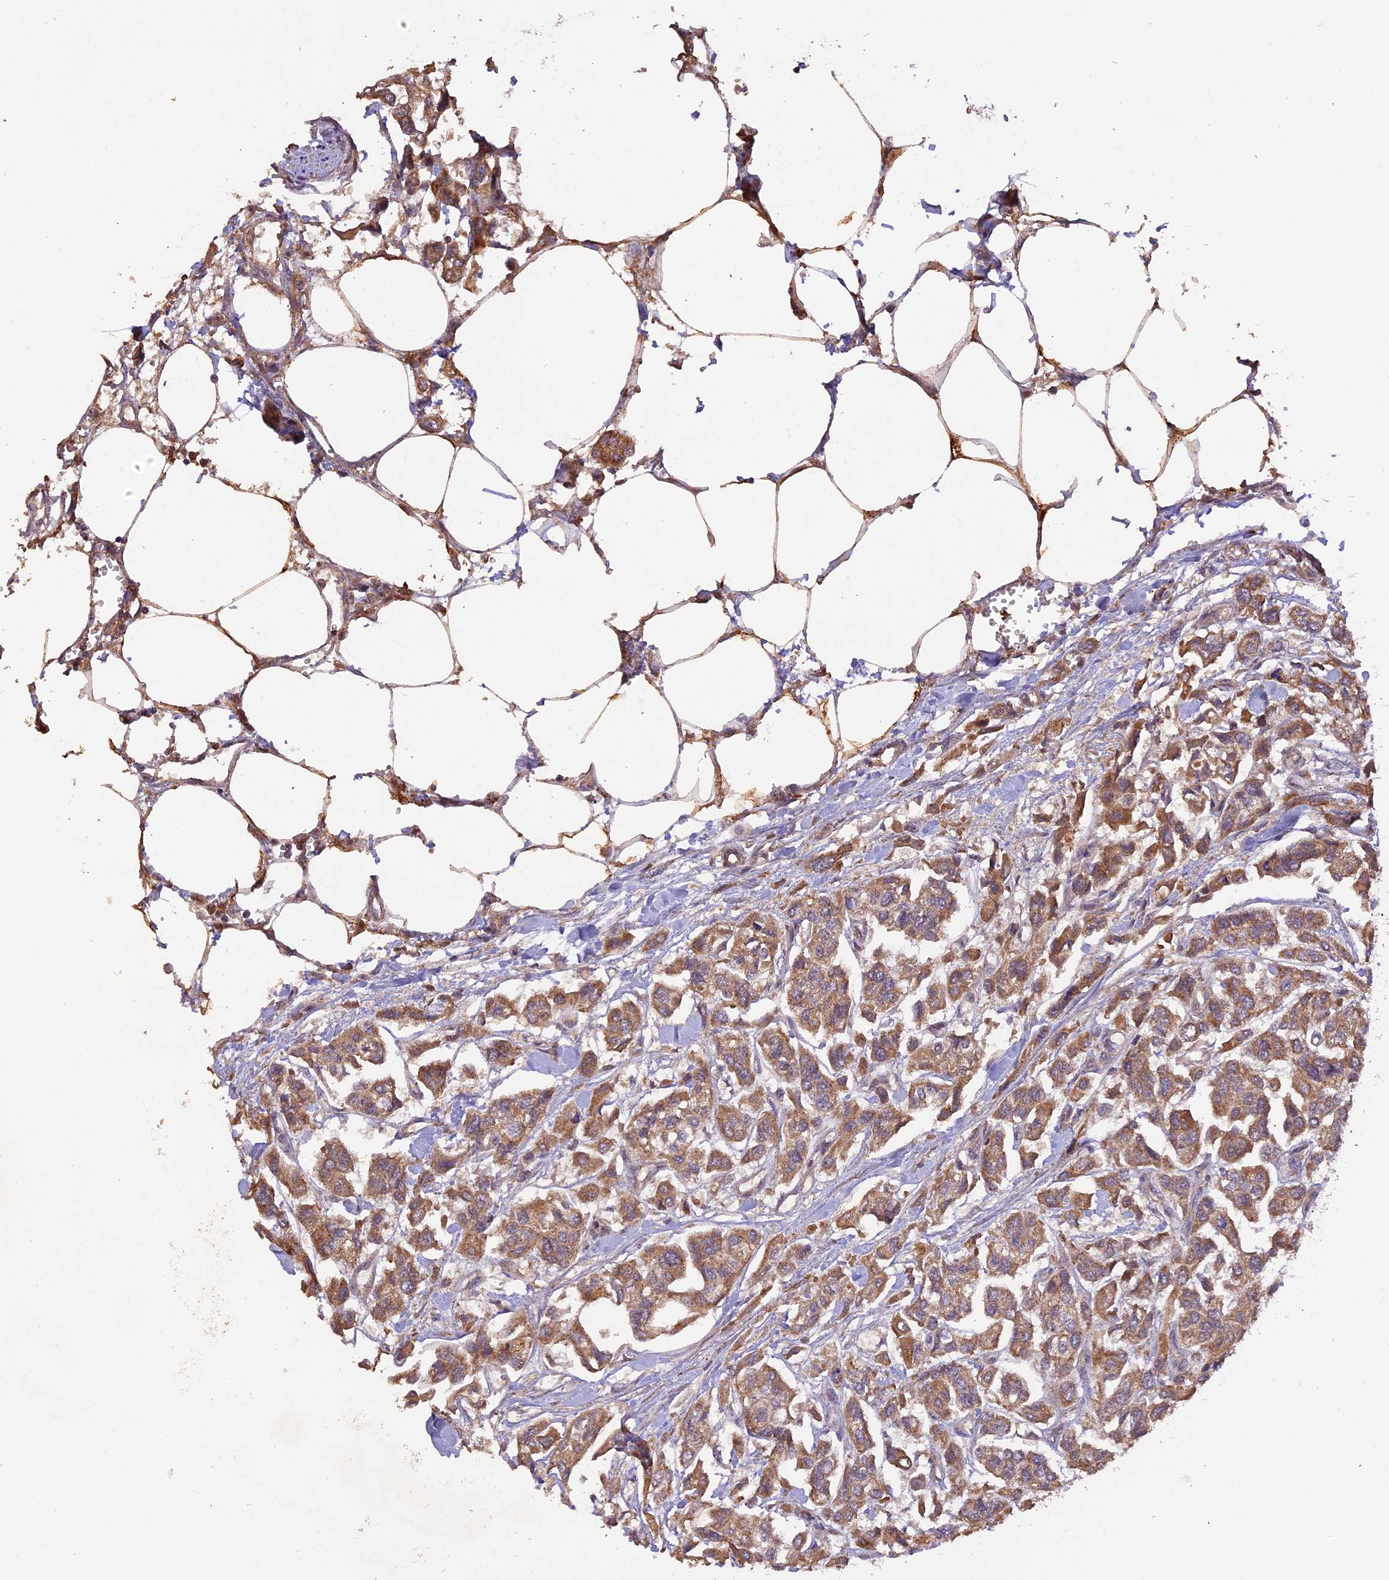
{"staining": {"intensity": "moderate", "quantity": ">75%", "location": "cytoplasmic/membranous"}, "tissue": "urothelial cancer", "cell_type": "Tumor cells", "image_type": "cancer", "snomed": [{"axis": "morphology", "description": "Urothelial carcinoma, High grade"}, {"axis": "topography", "description": "Urinary bladder"}], "caption": "Urothelial cancer stained with DAB (3,3'-diaminobenzidine) immunohistochemistry exhibits medium levels of moderate cytoplasmic/membranous positivity in approximately >75% of tumor cells.", "gene": "PEX3", "patient": {"sex": "male", "age": 67}}